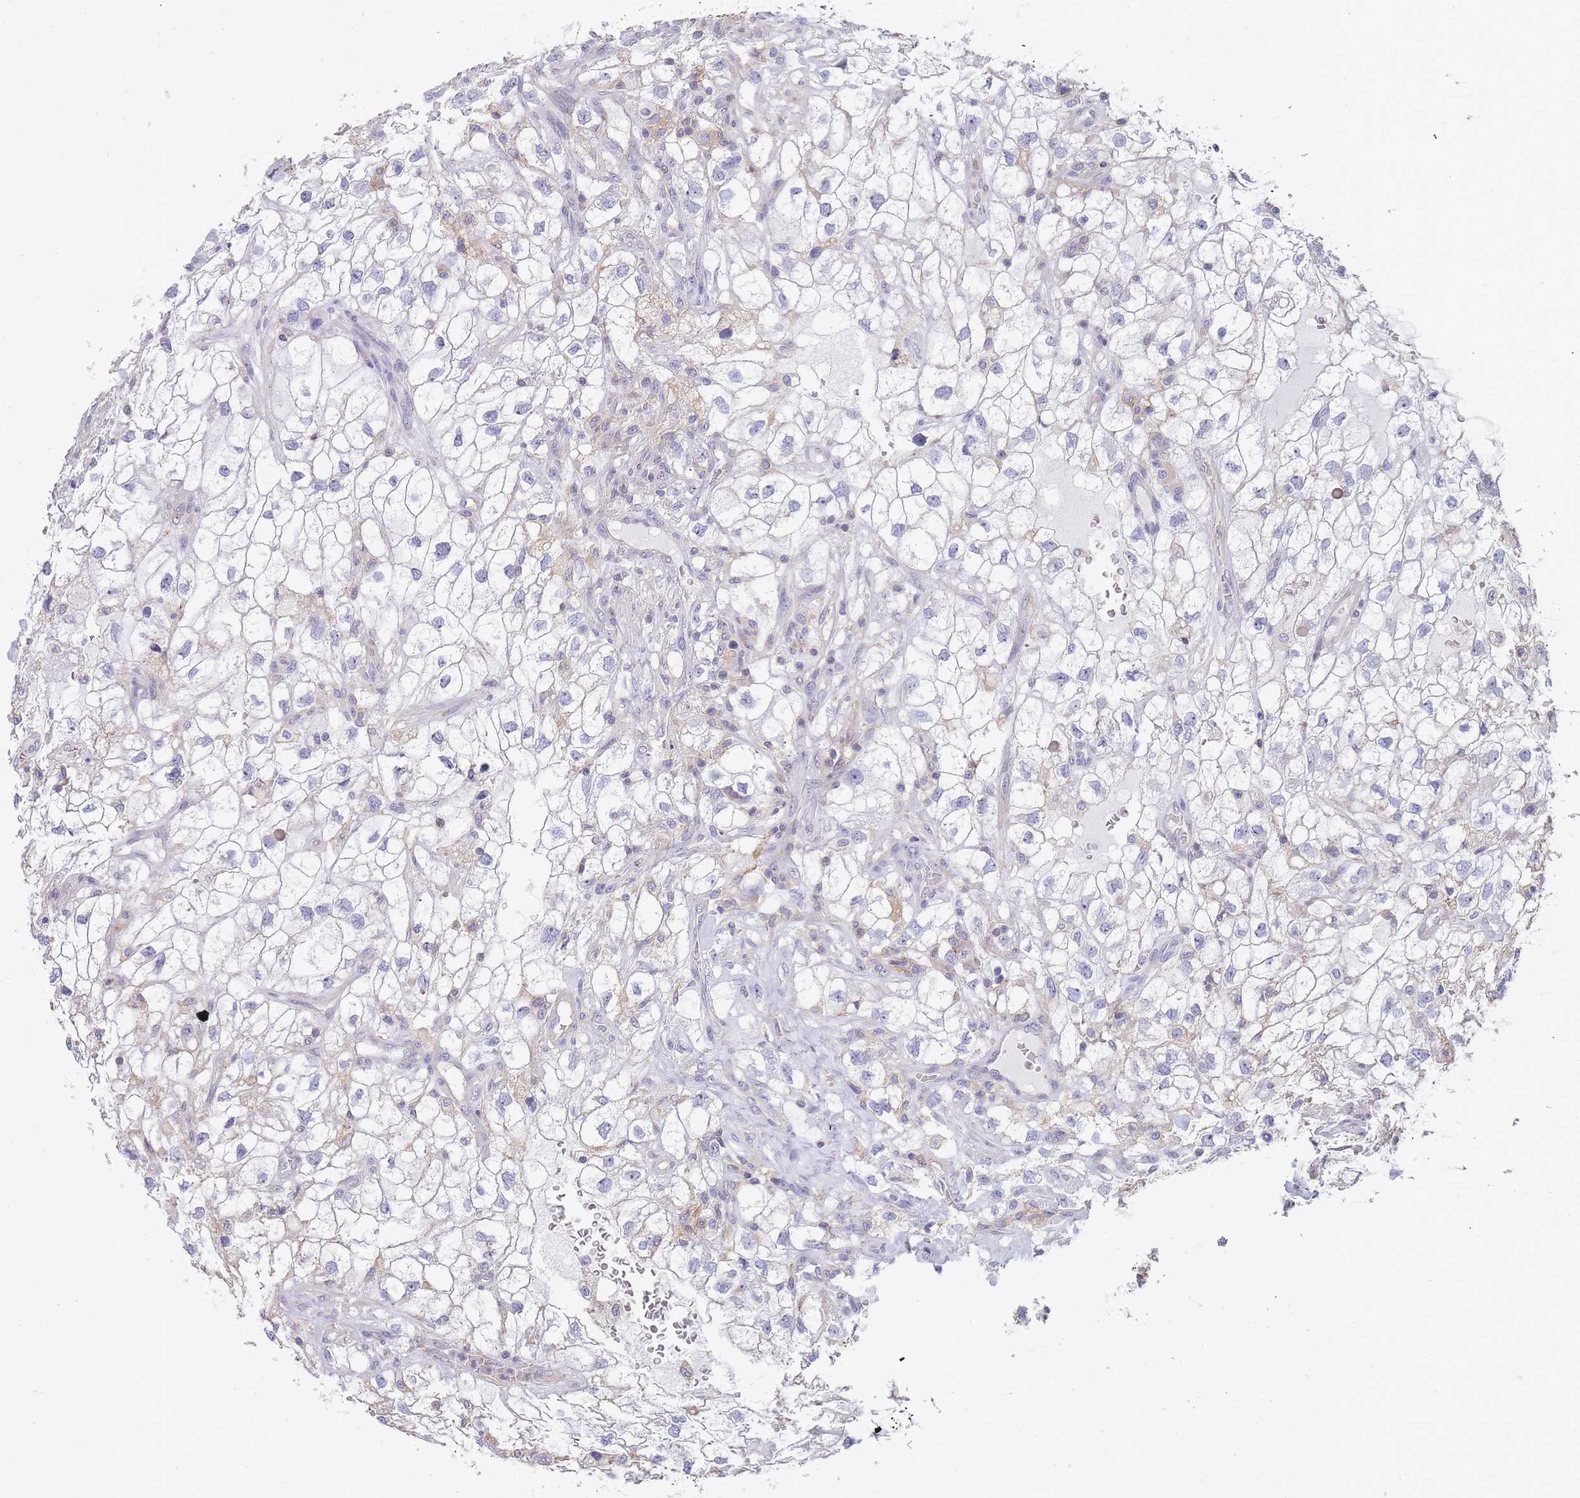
{"staining": {"intensity": "negative", "quantity": "none", "location": "none"}, "tissue": "renal cancer", "cell_type": "Tumor cells", "image_type": "cancer", "snomed": [{"axis": "morphology", "description": "Adenocarcinoma, NOS"}, {"axis": "topography", "description": "Kidney"}], "caption": "This micrograph is of adenocarcinoma (renal) stained with immunohistochemistry (IHC) to label a protein in brown with the nuclei are counter-stained blue. There is no staining in tumor cells. (Stains: DAB immunohistochemistry with hematoxylin counter stain, Microscopy: brightfield microscopy at high magnification).", "gene": "NOP14", "patient": {"sex": "male", "age": 59}}